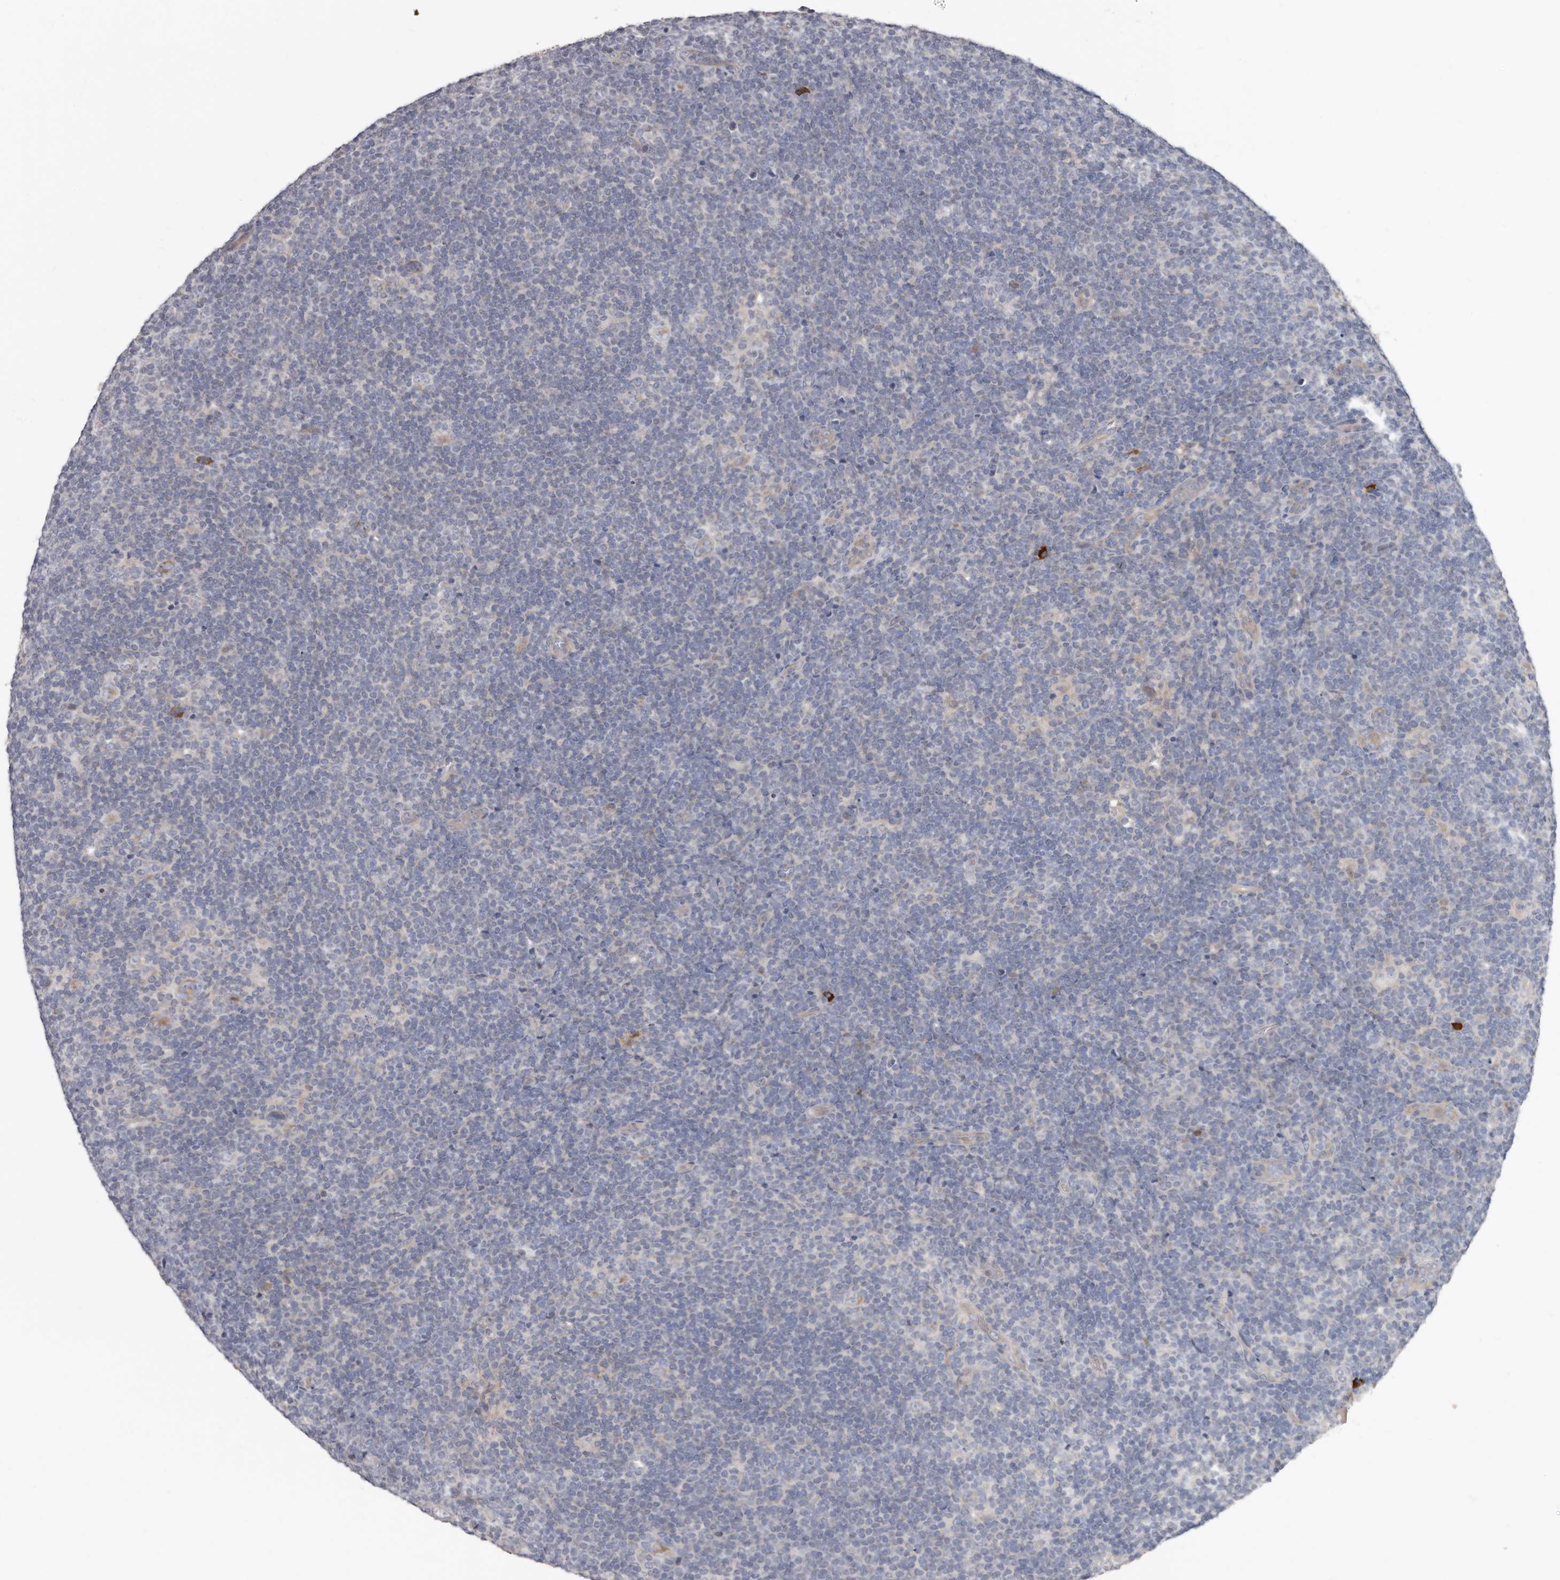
{"staining": {"intensity": "negative", "quantity": "none", "location": "none"}, "tissue": "lymphoma", "cell_type": "Tumor cells", "image_type": "cancer", "snomed": [{"axis": "morphology", "description": "Hodgkin's disease, NOS"}, {"axis": "topography", "description": "Lymph node"}], "caption": "An image of human lymphoma is negative for staining in tumor cells.", "gene": "SPTA1", "patient": {"sex": "female", "age": 57}}